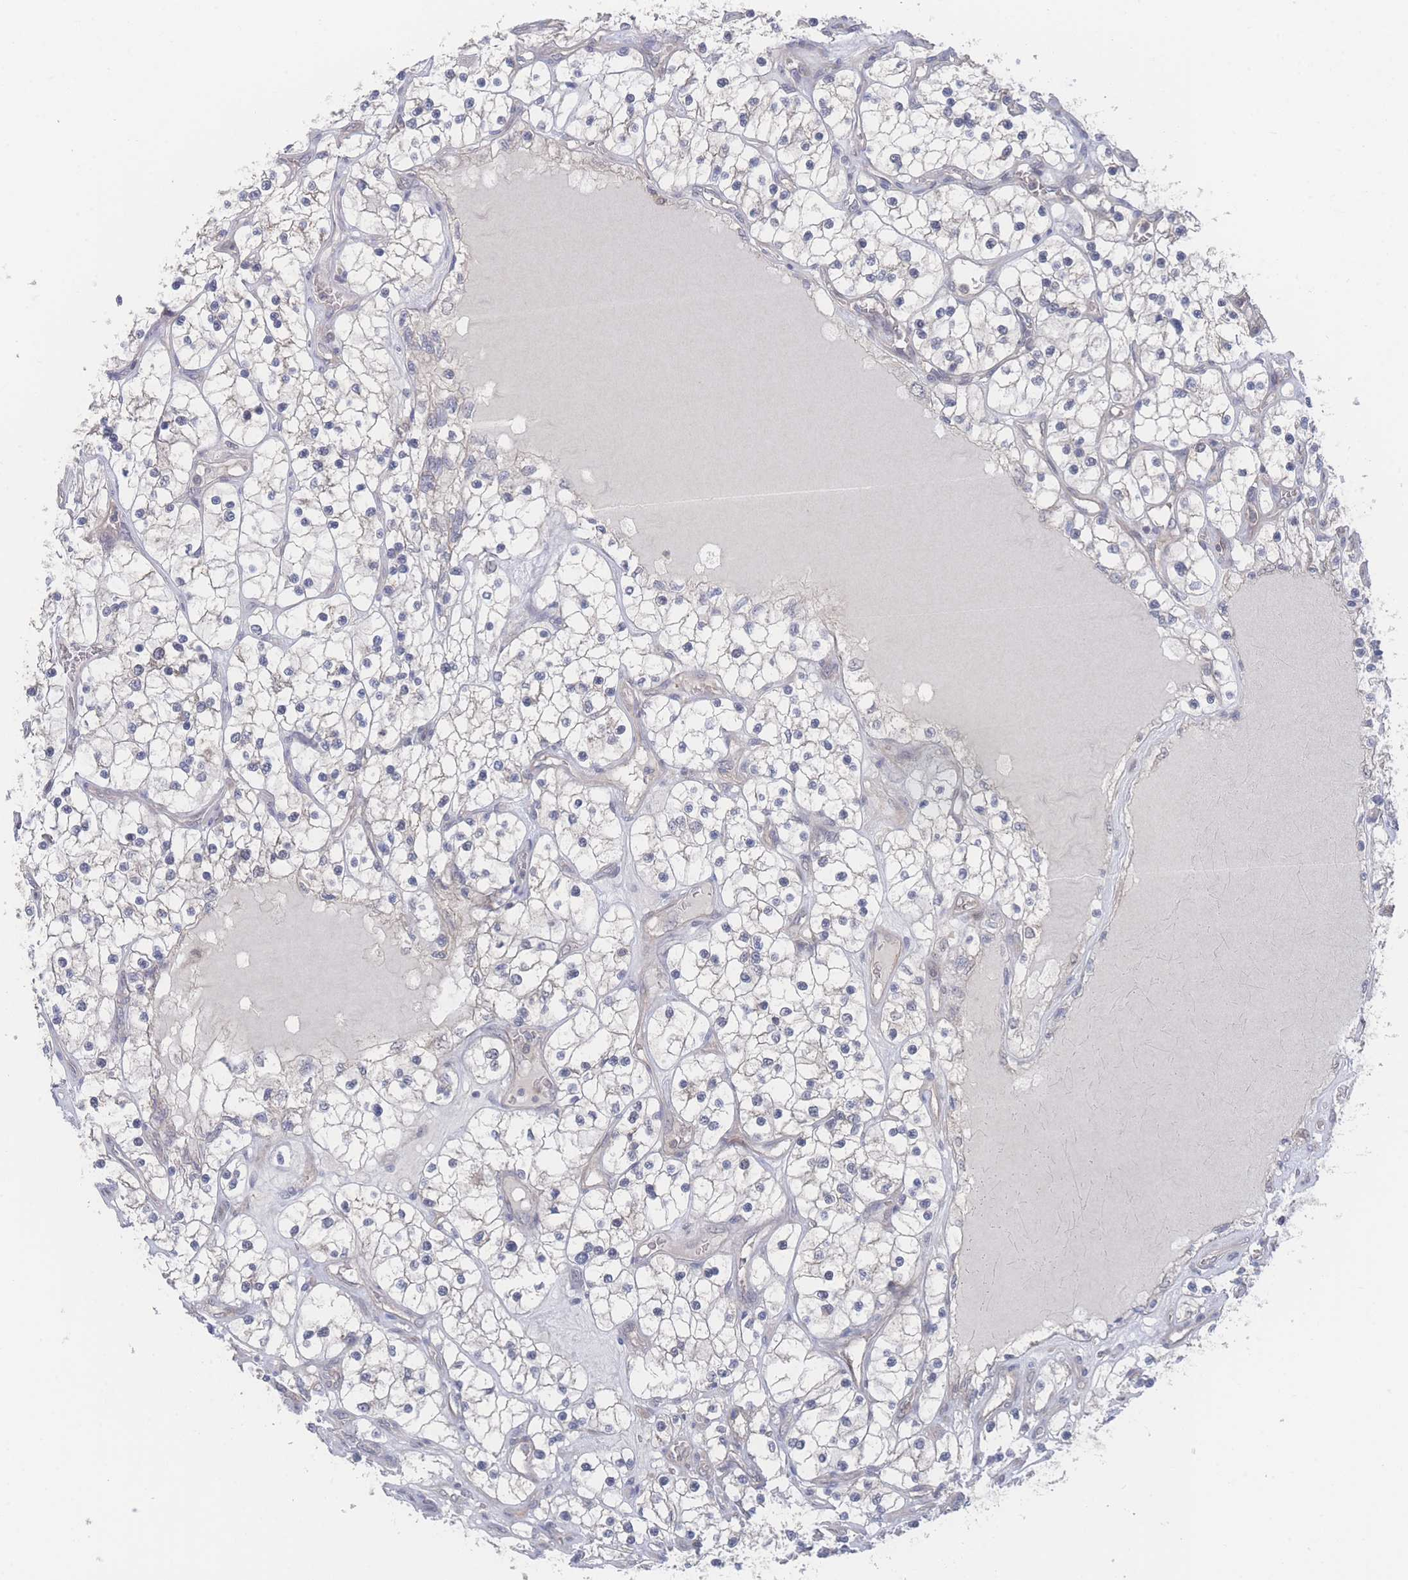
{"staining": {"intensity": "negative", "quantity": "none", "location": "none"}, "tissue": "renal cancer", "cell_type": "Tumor cells", "image_type": "cancer", "snomed": [{"axis": "morphology", "description": "Adenocarcinoma, NOS"}, {"axis": "topography", "description": "Kidney"}], "caption": "Tumor cells show no significant protein expression in renal cancer (adenocarcinoma).", "gene": "NBEAL1", "patient": {"sex": "female", "age": 69}}